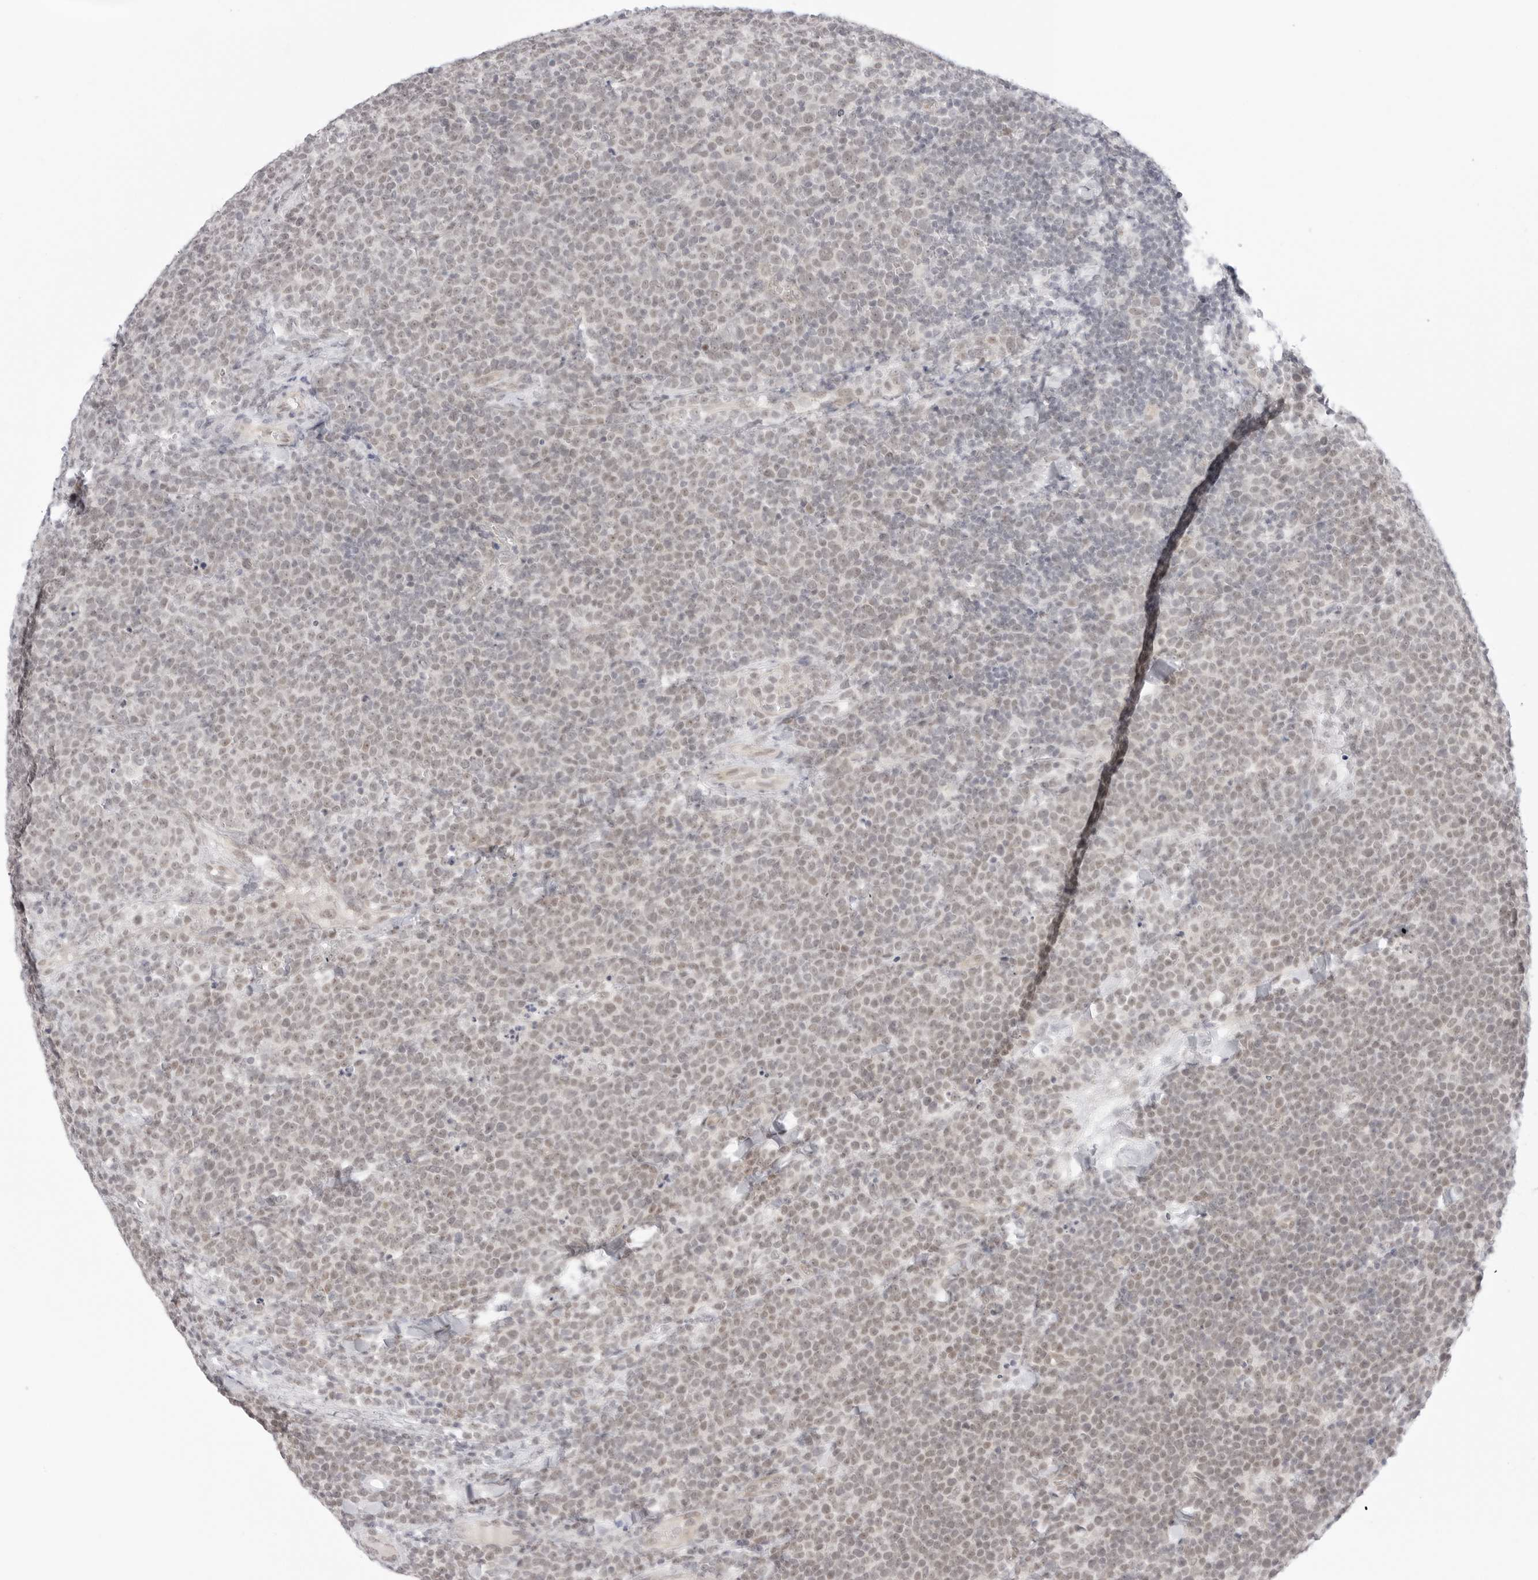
{"staining": {"intensity": "weak", "quantity": ">75%", "location": "nuclear"}, "tissue": "lymphoma", "cell_type": "Tumor cells", "image_type": "cancer", "snomed": [{"axis": "morphology", "description": "Malignant lymphoma, non-Hodgkin's type, High grade"}, {"axis": "topography", "description": "Lymph node"}], "caption": "A high-resolution photomicrograph shows immunohistochemistry (IHC) staining of high-grade malignant lymphoma, non-Hodgkin's type, which demonstrates weak nuclear staining in approximately >75% of tumor cells. The staining was performed using DAB, with brown indicating positive protein expression. Nuclei are stained blue with hematoxylin.", "gene": "MED18", "patient": {"sex": "male", "age": 61}}